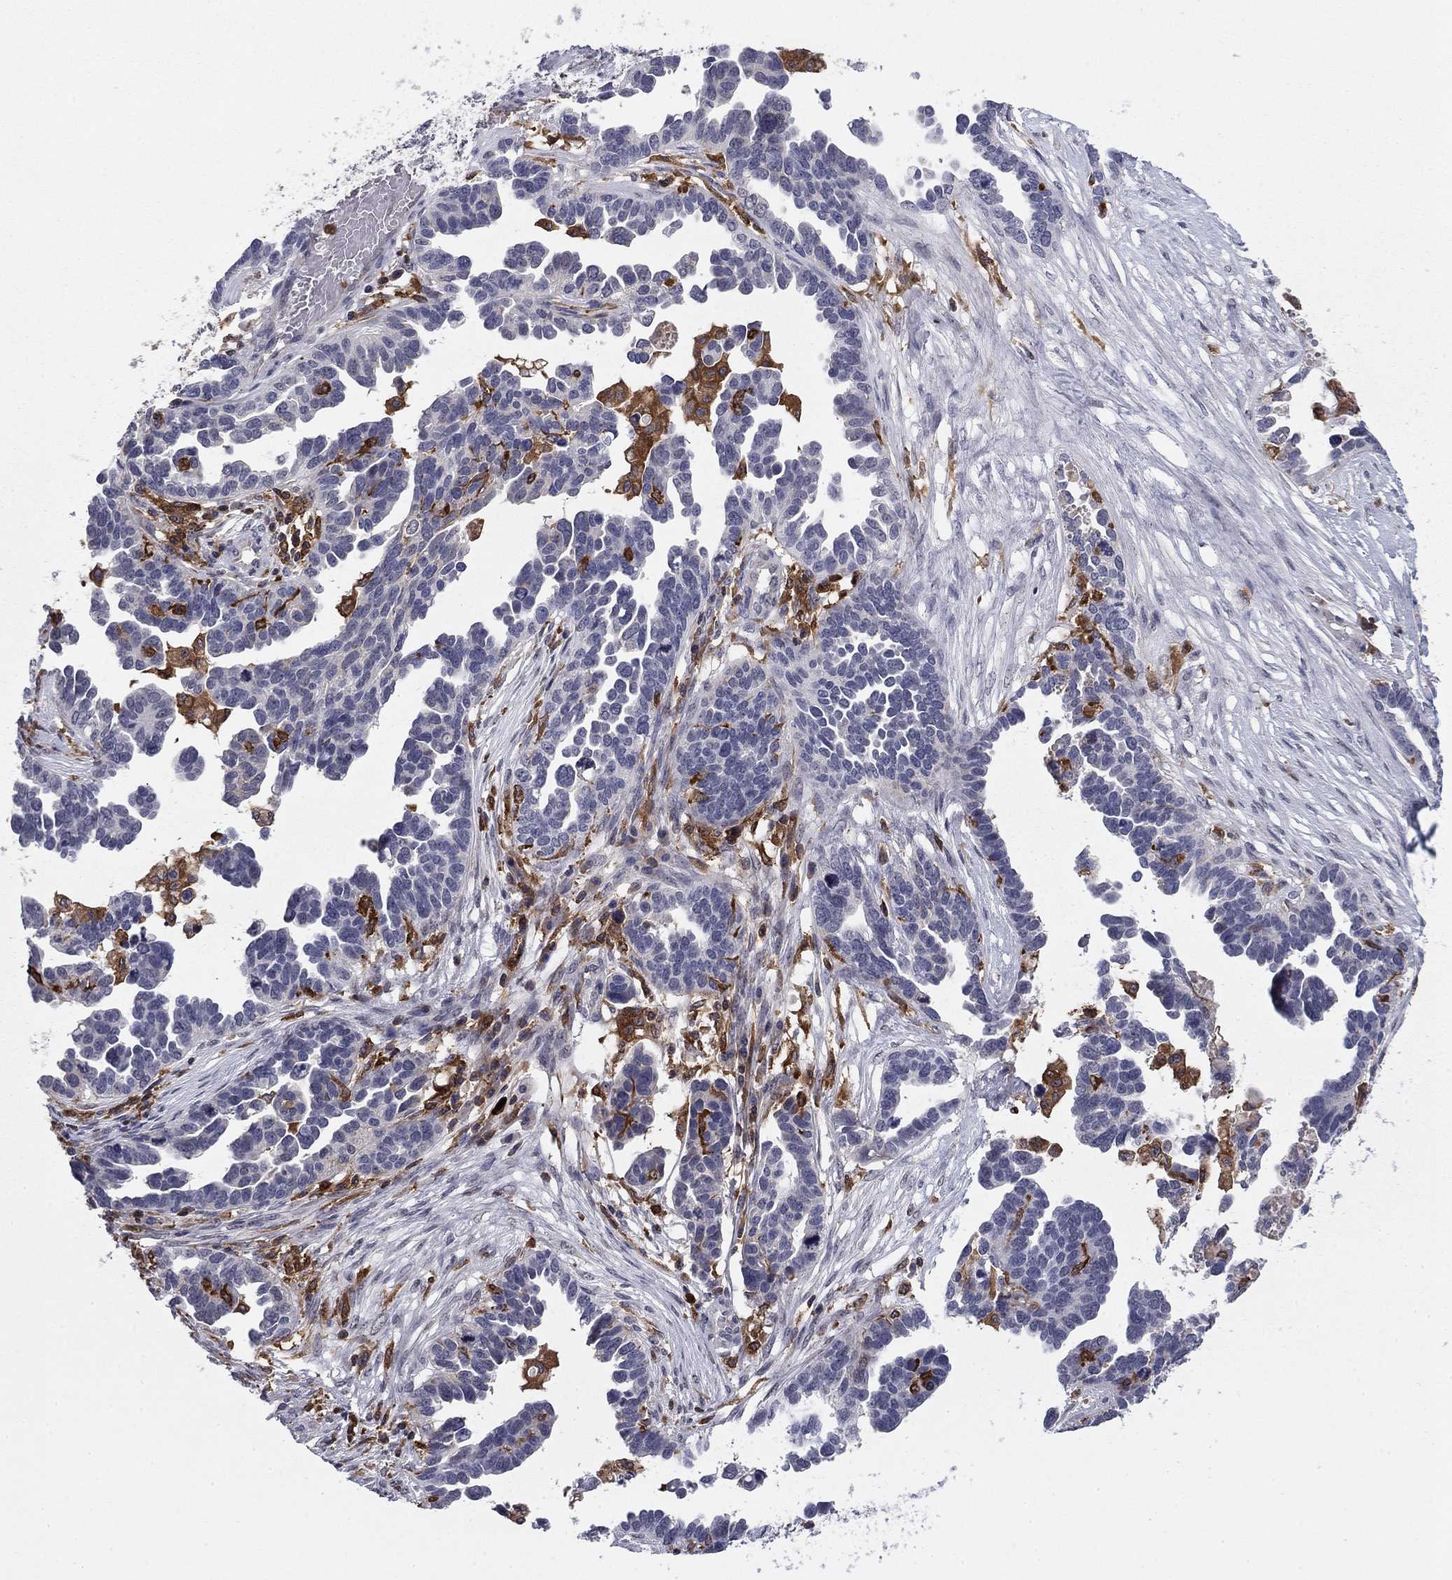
{"staining": {"intensity": "negative", "quantity": "none", "location": "none"}, "tissue": "ovarian cancer", "cell_type": "Tumor cells", "image_type": "cancer", "snomed": [{"axis": "morphology", "description": "Cystadenocarcinoma, serous, NOS"}, {"axis": "topography", "description": "Ovary"}], "caption": "Tumor cells show no significant protein staining in ovarian serous cystadenocarcinoma. (Stains: DAB (3,3'-diaminobenzidine) immunohistochemistry (IHC) with hematoxylin counter stain, Microscopy: brightfield microscopy at high magnification).", "gene": "PLCB2", "patient": {"sex": "female", "age": 54}}